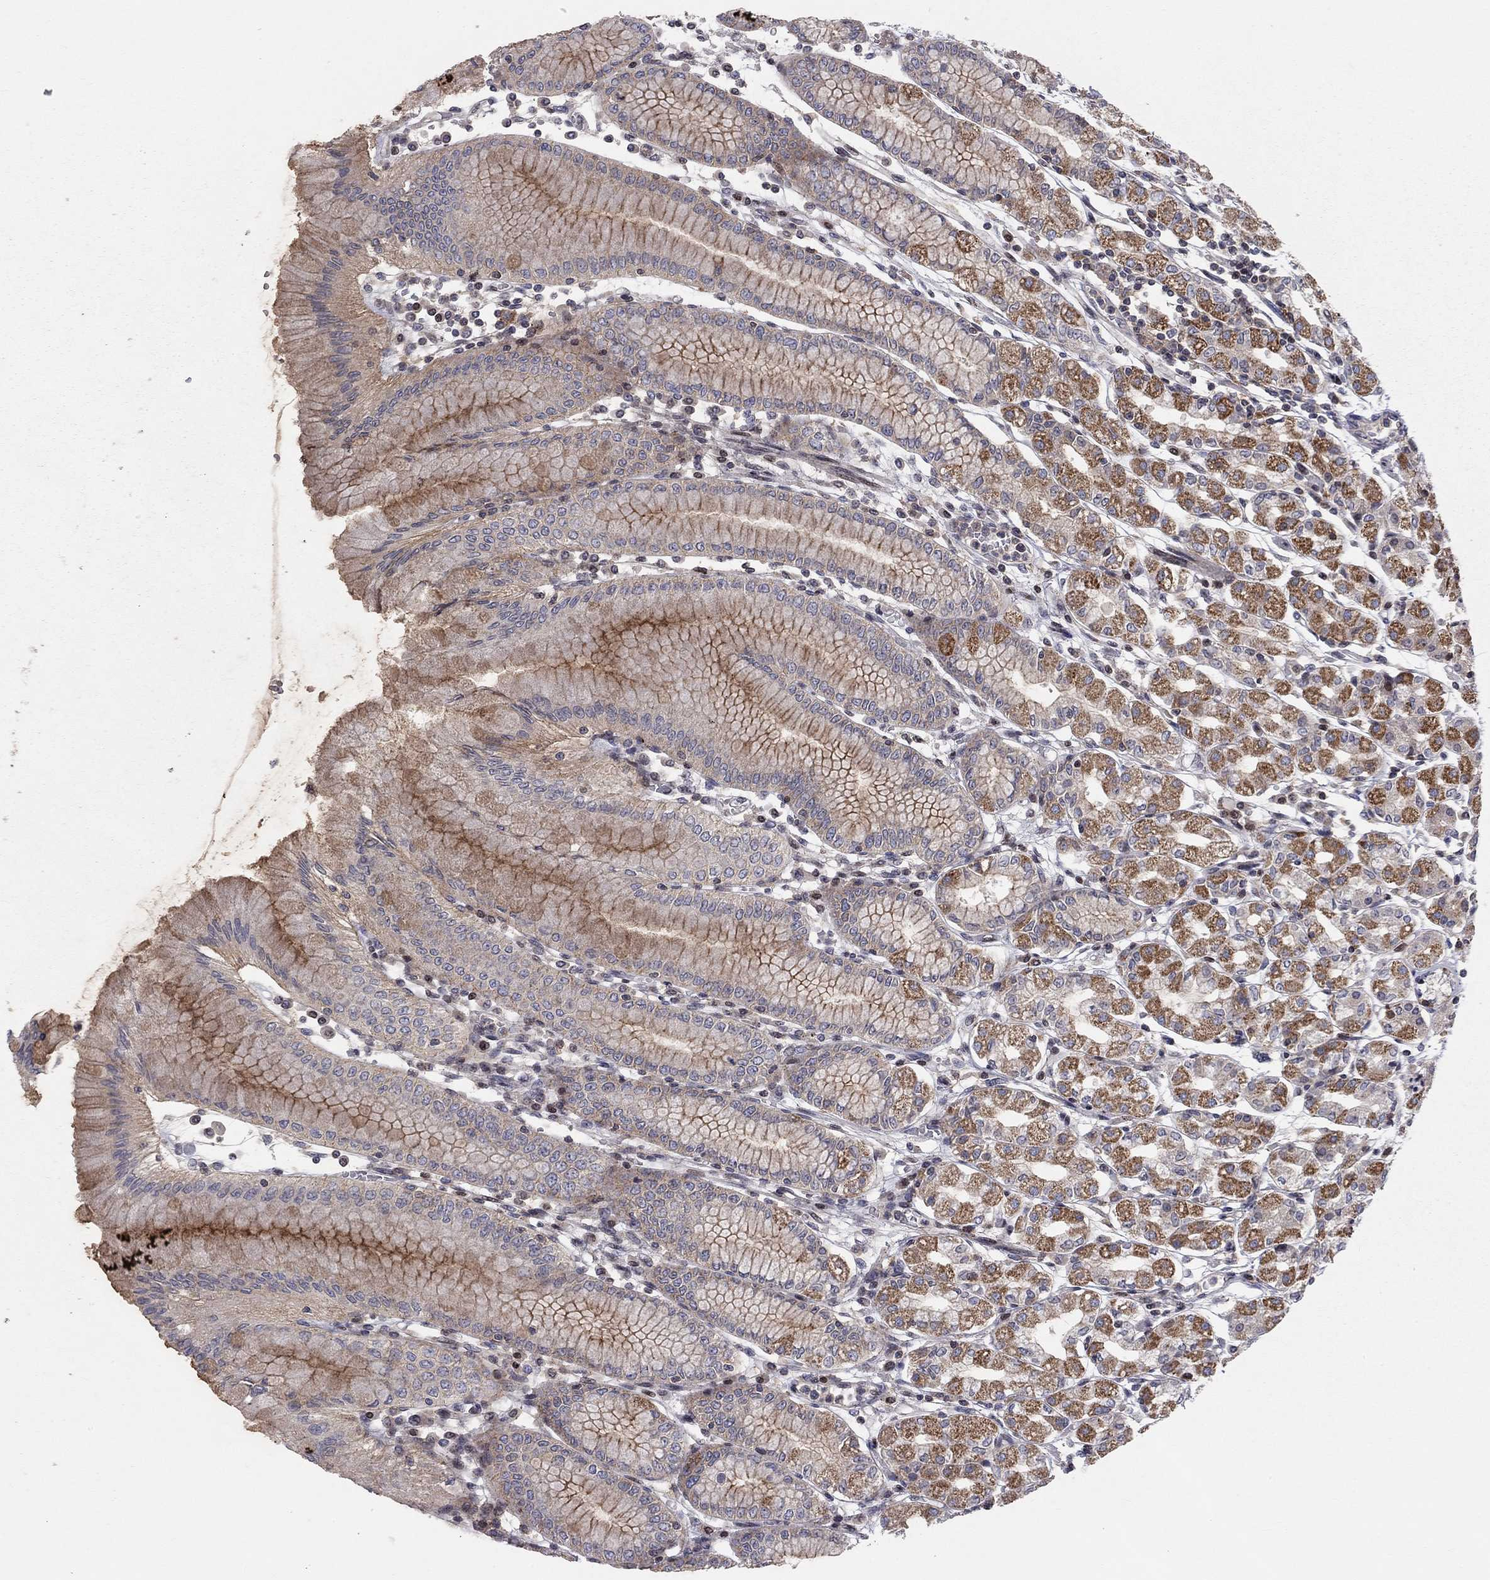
{"staining": {"intensity": "strong", "quantity": "25%-75%", "location": "cytoplasmic/membranous"}, "tissue": "stomach", "cell_type": "Glandular cells", "image_type": "normal", "snomed": [{"axis": "morphology", "description": "Normal tissue, NOS"}, {"axis": "topography", "description": "Skeletal muscle"}, {"axis": "topography", "description": "Stomach"}], "caption": "Strong cytoplasmic/membranous staining for a protein is appreciated in about 25%-75% of glandular cells of unremarkable stomach using immunohistochemistry.", "gene": "ERN2", "patient": {"sex": "female", "age": 57}}